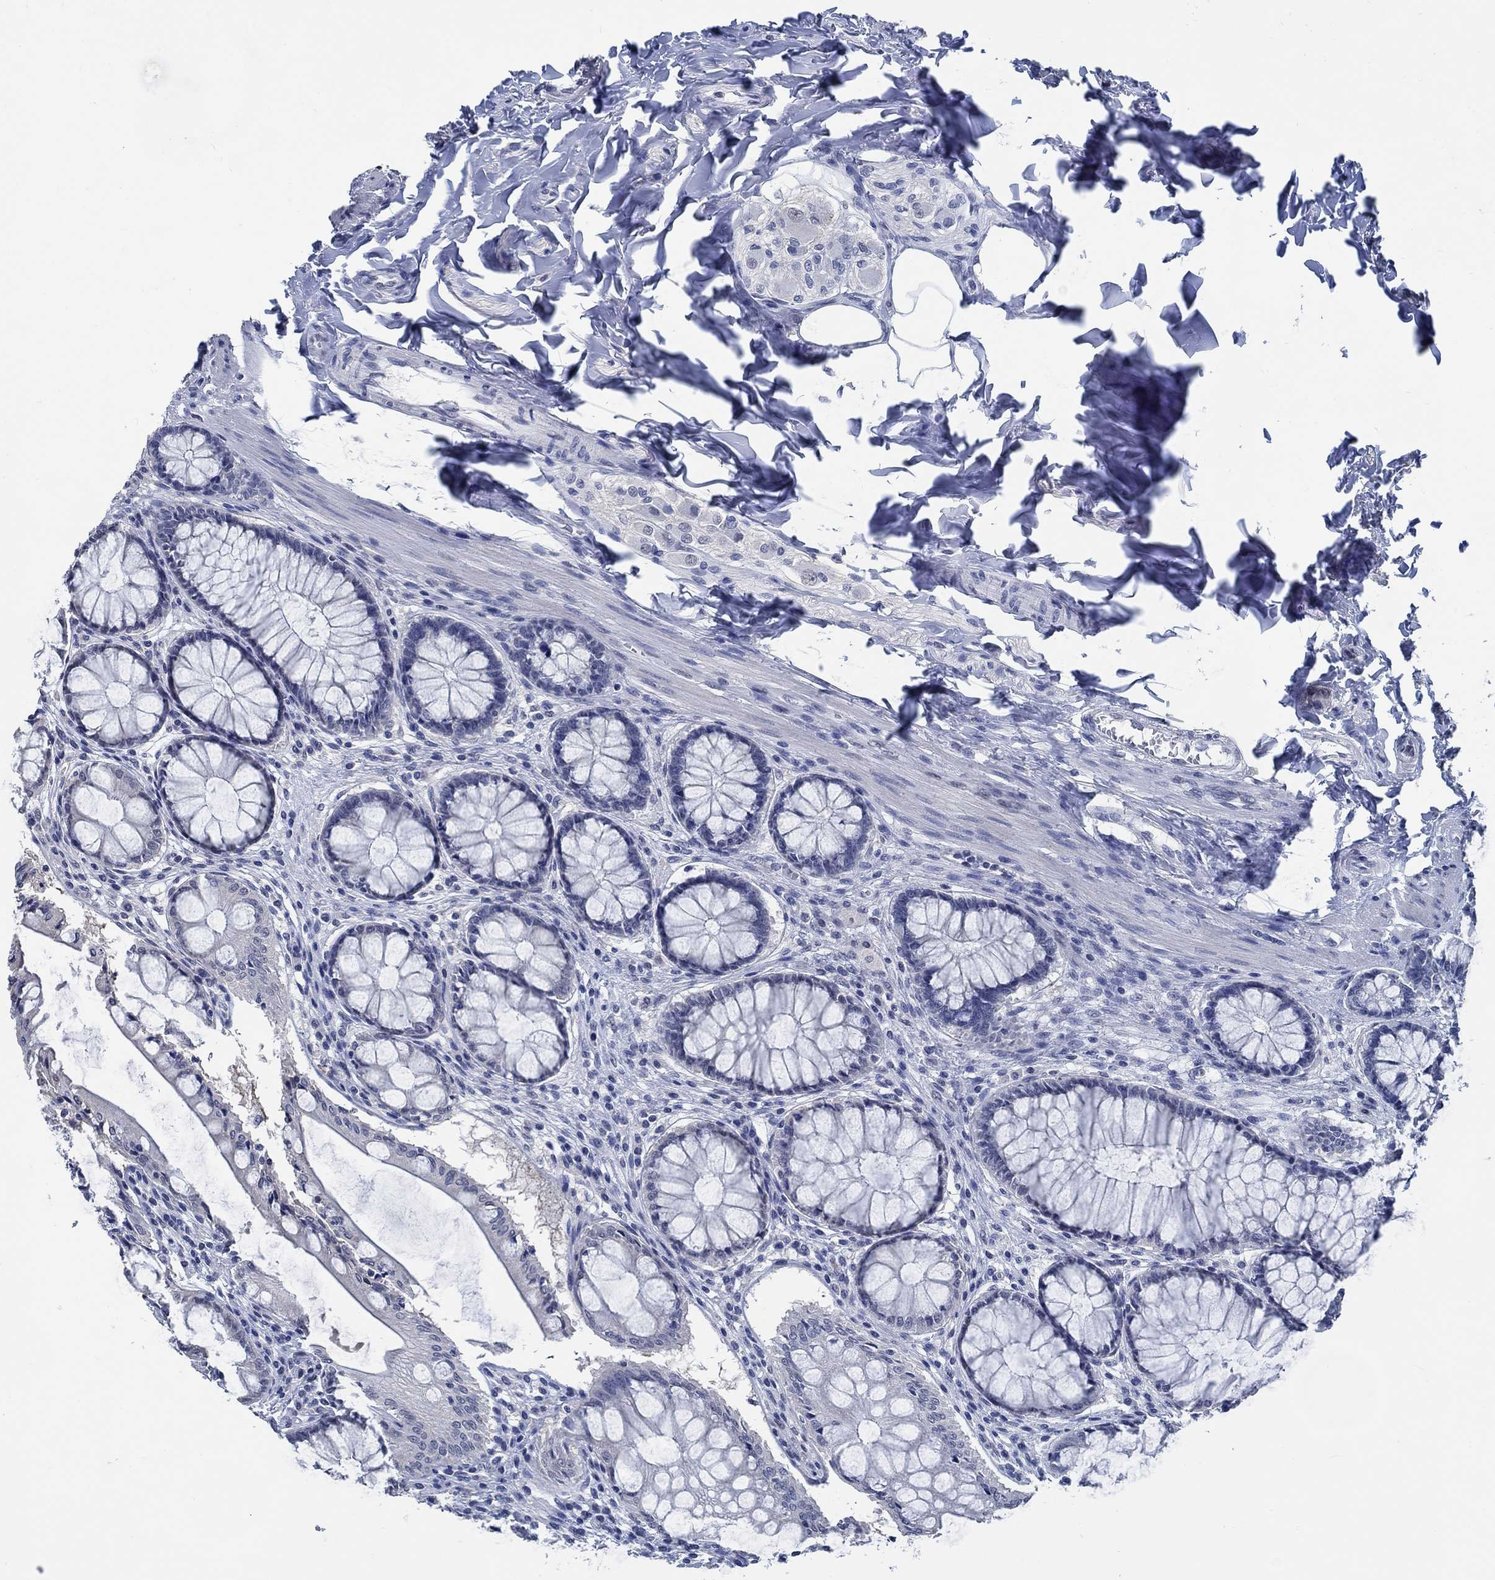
{"staining": {"intensity": "negative", "quantity": "none", "location": "none"}, "tissue": "colon", "cell_type": "Endothelial cells", "image_type": "normal", "snomed": [{"axis": "morphology", "description": "Normal tissue, NOS"}, {"axis": "topography", "description": "Colon"}], "caption": "DAB immunohistochemical staining of benign colon shows no significant positivity in endothelial cells.", "gene": "OBSCN", "patient": {"sex": "female", "age": 65}}